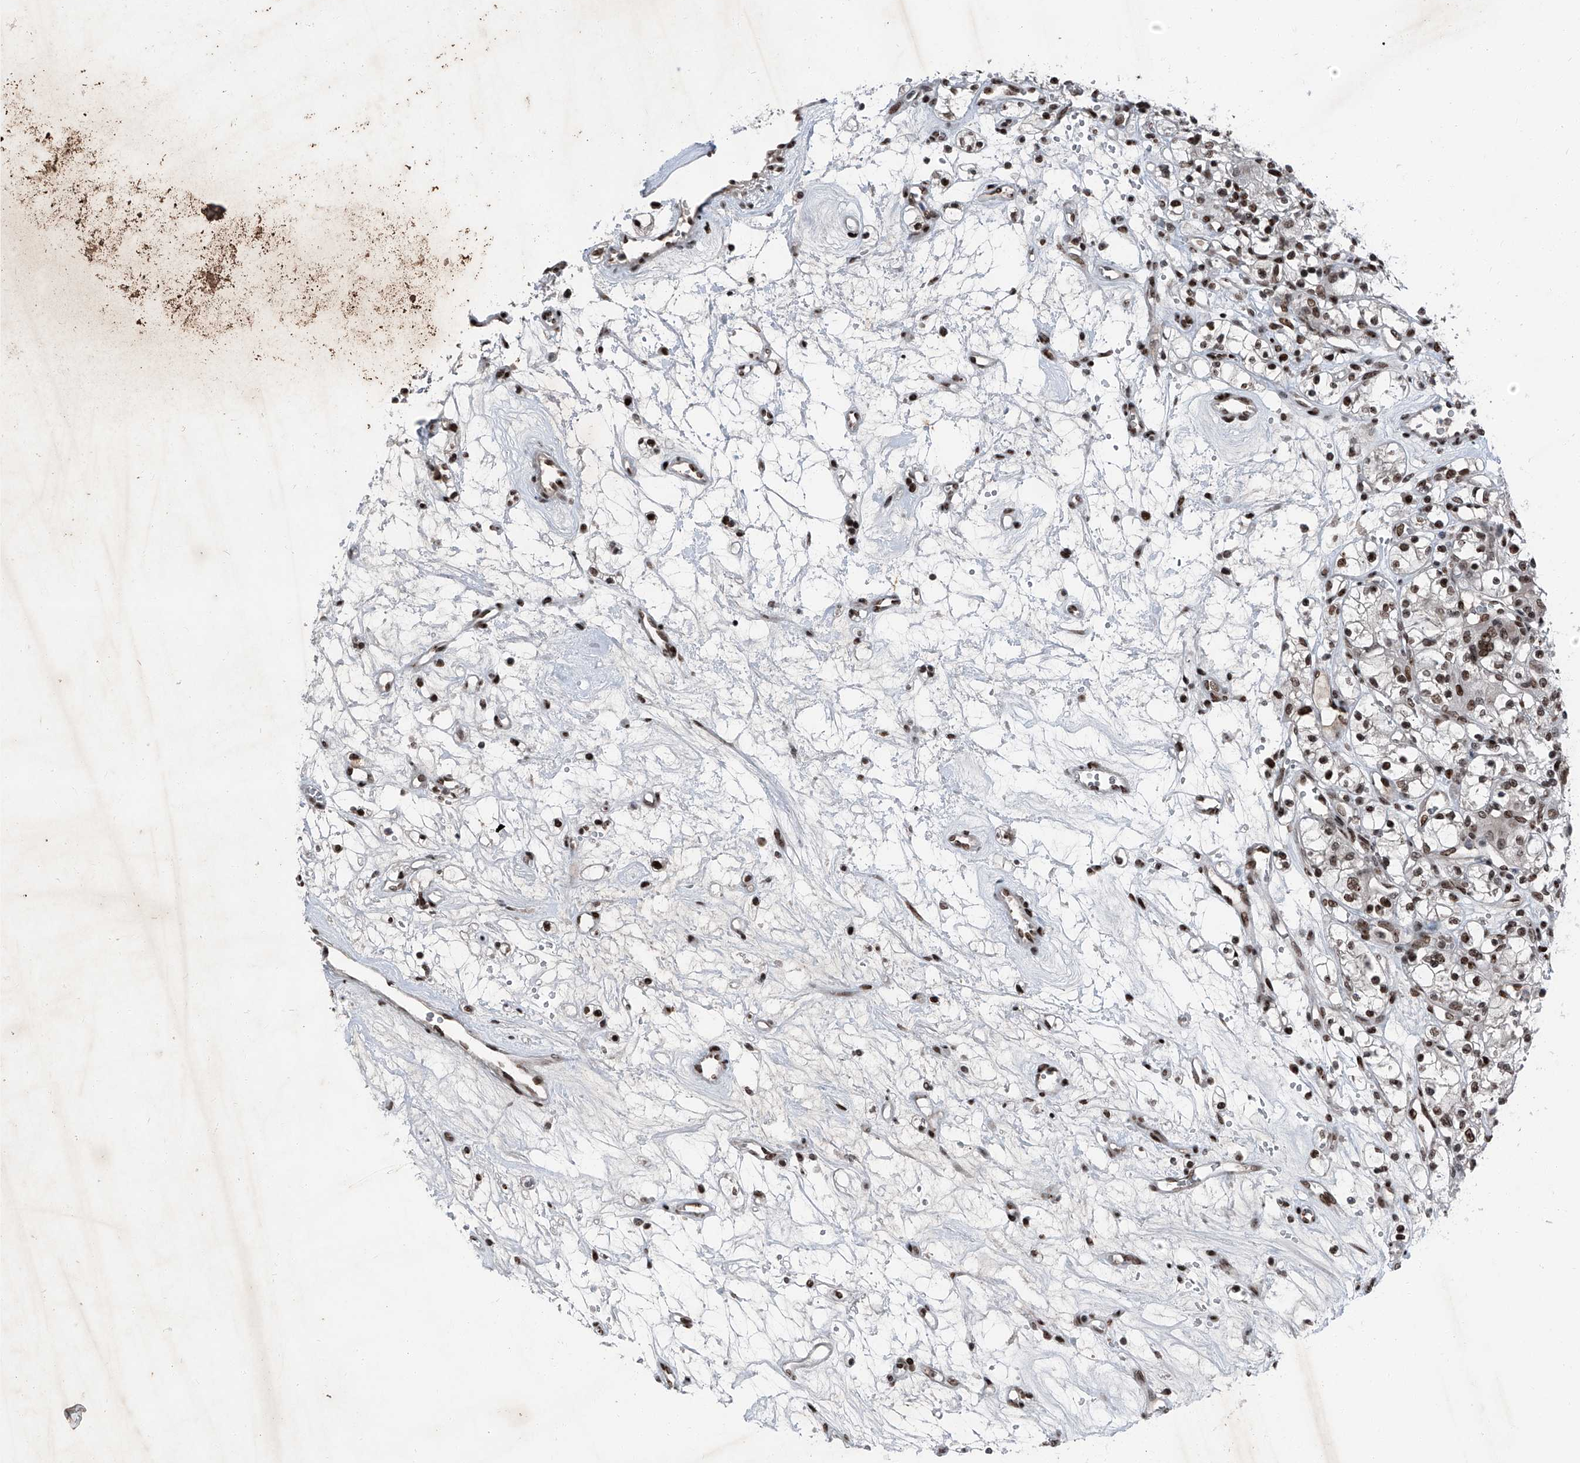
{"staining": {"intensity": "moderate", "quantity": ">75%", "location": "nuclear"}, "tissue": "renal cancer", "cell_type": "Tumor cells", "image_type": "cancer", "snomed": [{"axis": "morphology", "description": "Adenocarcinoma, NOS"}, {"axis": "topography", "description": "Kidney"}], "caption": "Protein staining shows moderate nuclear expression in about >75% of tumor cells in adenocarcinoma (renal).", "gene": "BMI1", "patient": {"sex": "female", "age": 59}}